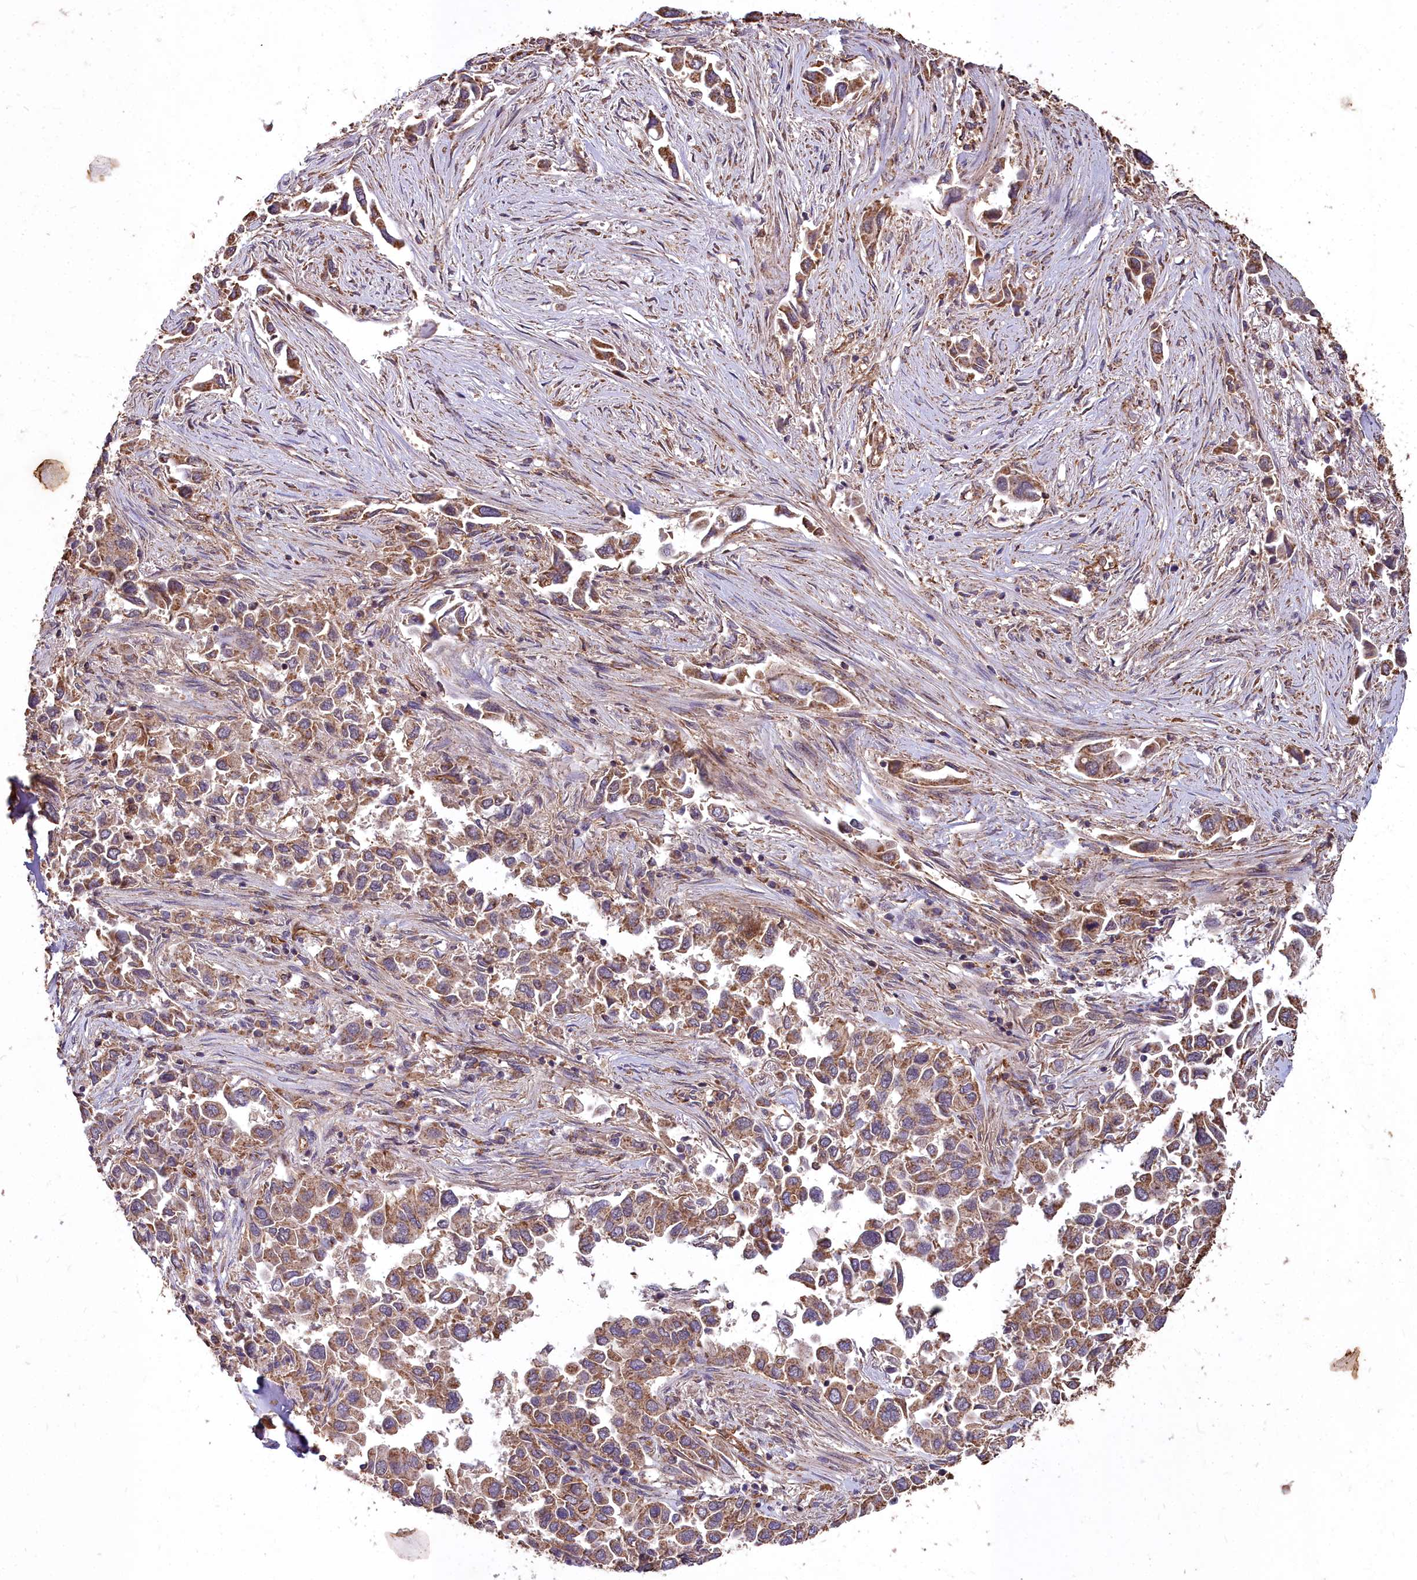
{"staining": {"intensity": "moderate", "quantity": ">75%", "location": "cytoplasmic/membranous"}, "tissue": "lung cancer", "cell_type": "Tumor cells", "image_type": "cancer", "snomed": [{"axis": "morphology", "description": "Adenocarcinoma, NOS"}, {"axis": "topography", "description": "Lung"}], "caption": "Brown immunohistochemical staining in lung cancer shows moderate cytoplasmic/membranous expression in approximately >75% of tumor cells.", "gene": "CEMIP2", "patient": {"sex": "female", "age": 76}}